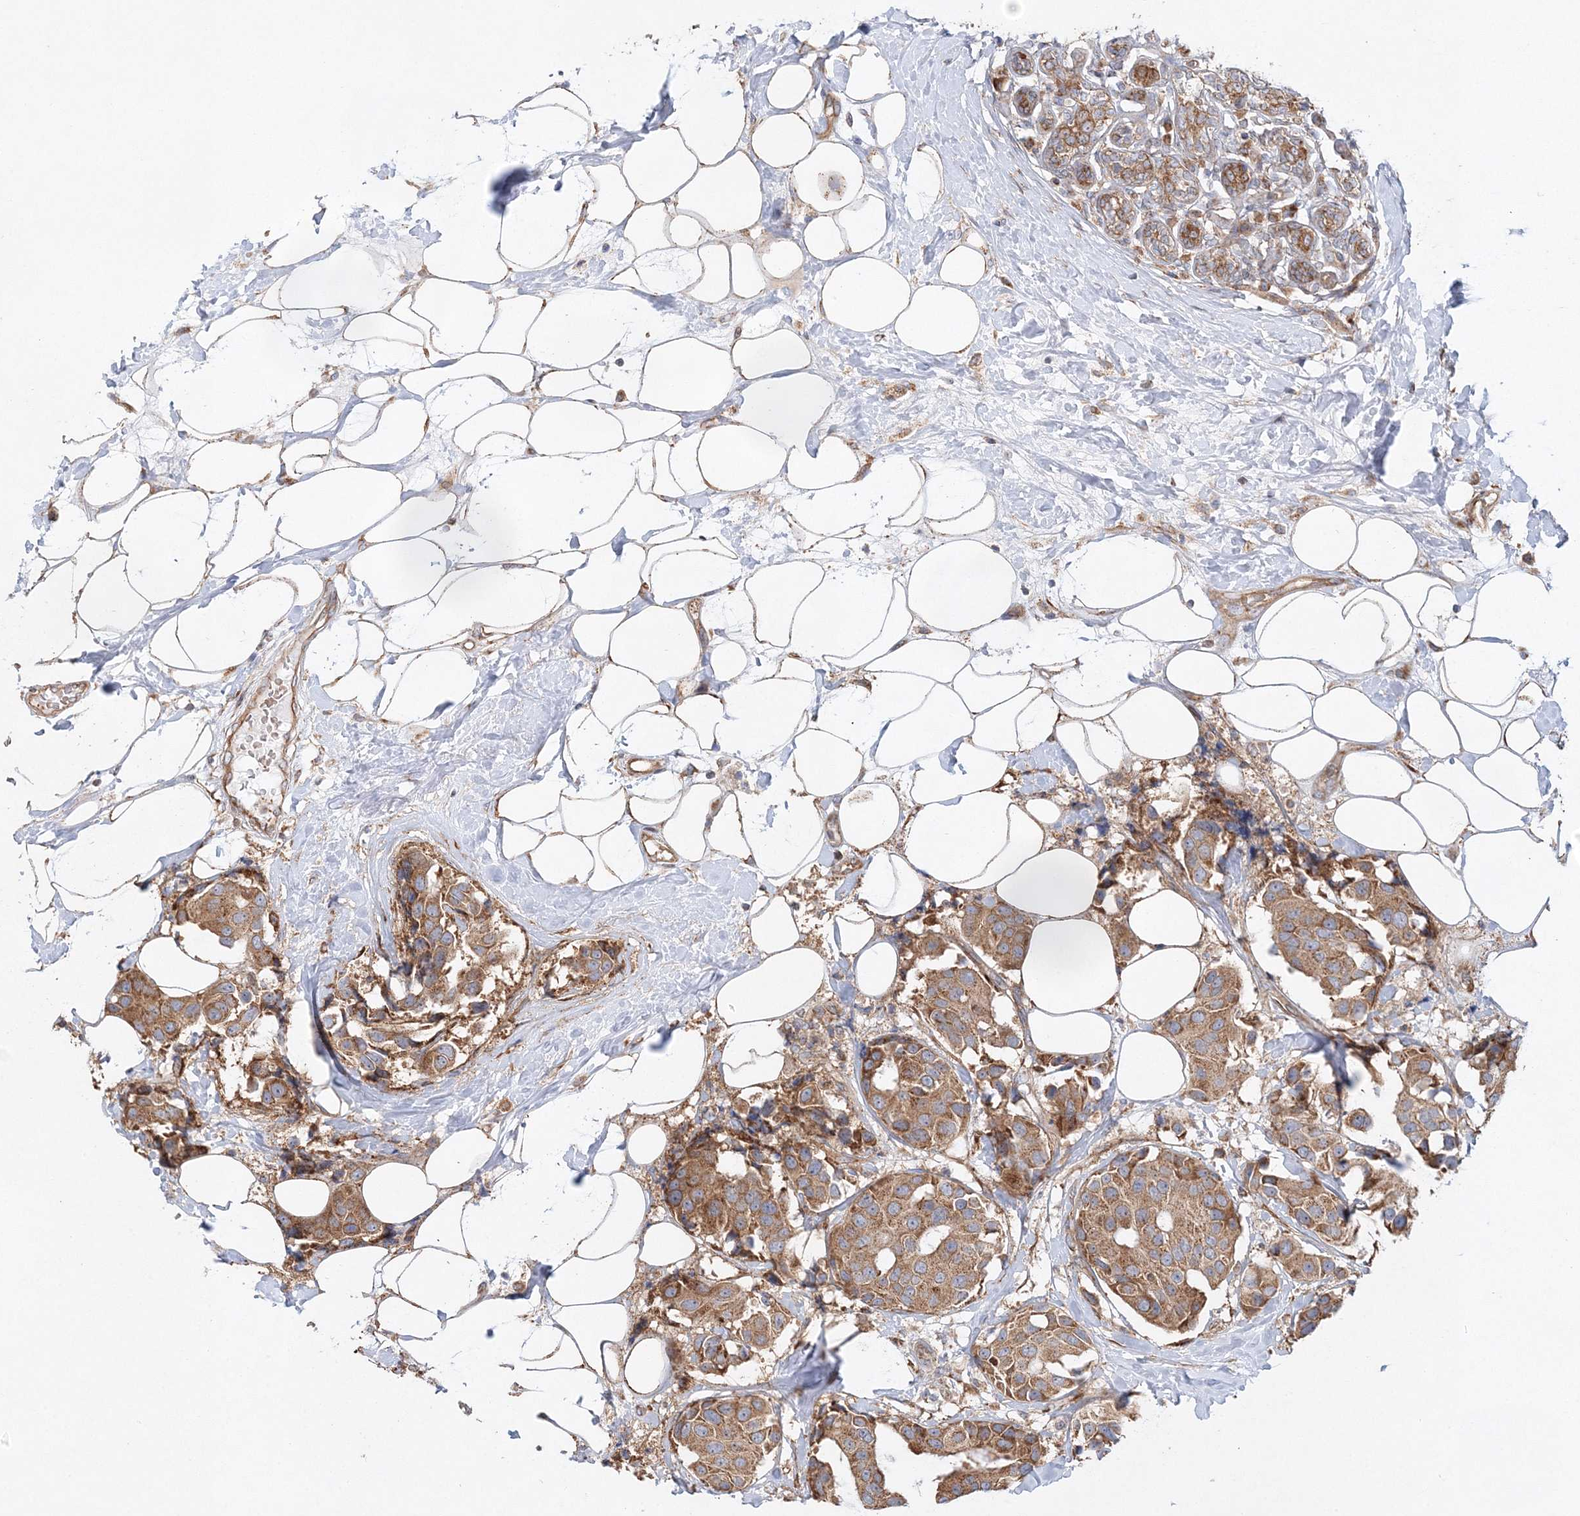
{"staining": {"intensity": "moderate", "quantity": ">75%", "location": "cytoplasmic/membranous"}, "tissue": "breast cancer", "cell_type": "Tumor cells", "image_type": "cancer", "snomed": [{"axis": "morphology", "description": "Normal tissue, NOS"}, {"axis": "morphology", "description": "Duct carcinoma"}, {"axis": "topography", "description": "Breast"}], "caption": "This micrograph displays breast intraductal carcinoma stained with immunohistochemistry (IHC) to label a protein in brown. The cytoplasmic/membranous of tumor cells show moderate positivity for the protein. Nuclei are counter-stained blue.", "gene": "ZFYVE16", "patient": {"sex": "female", "age": 39}}